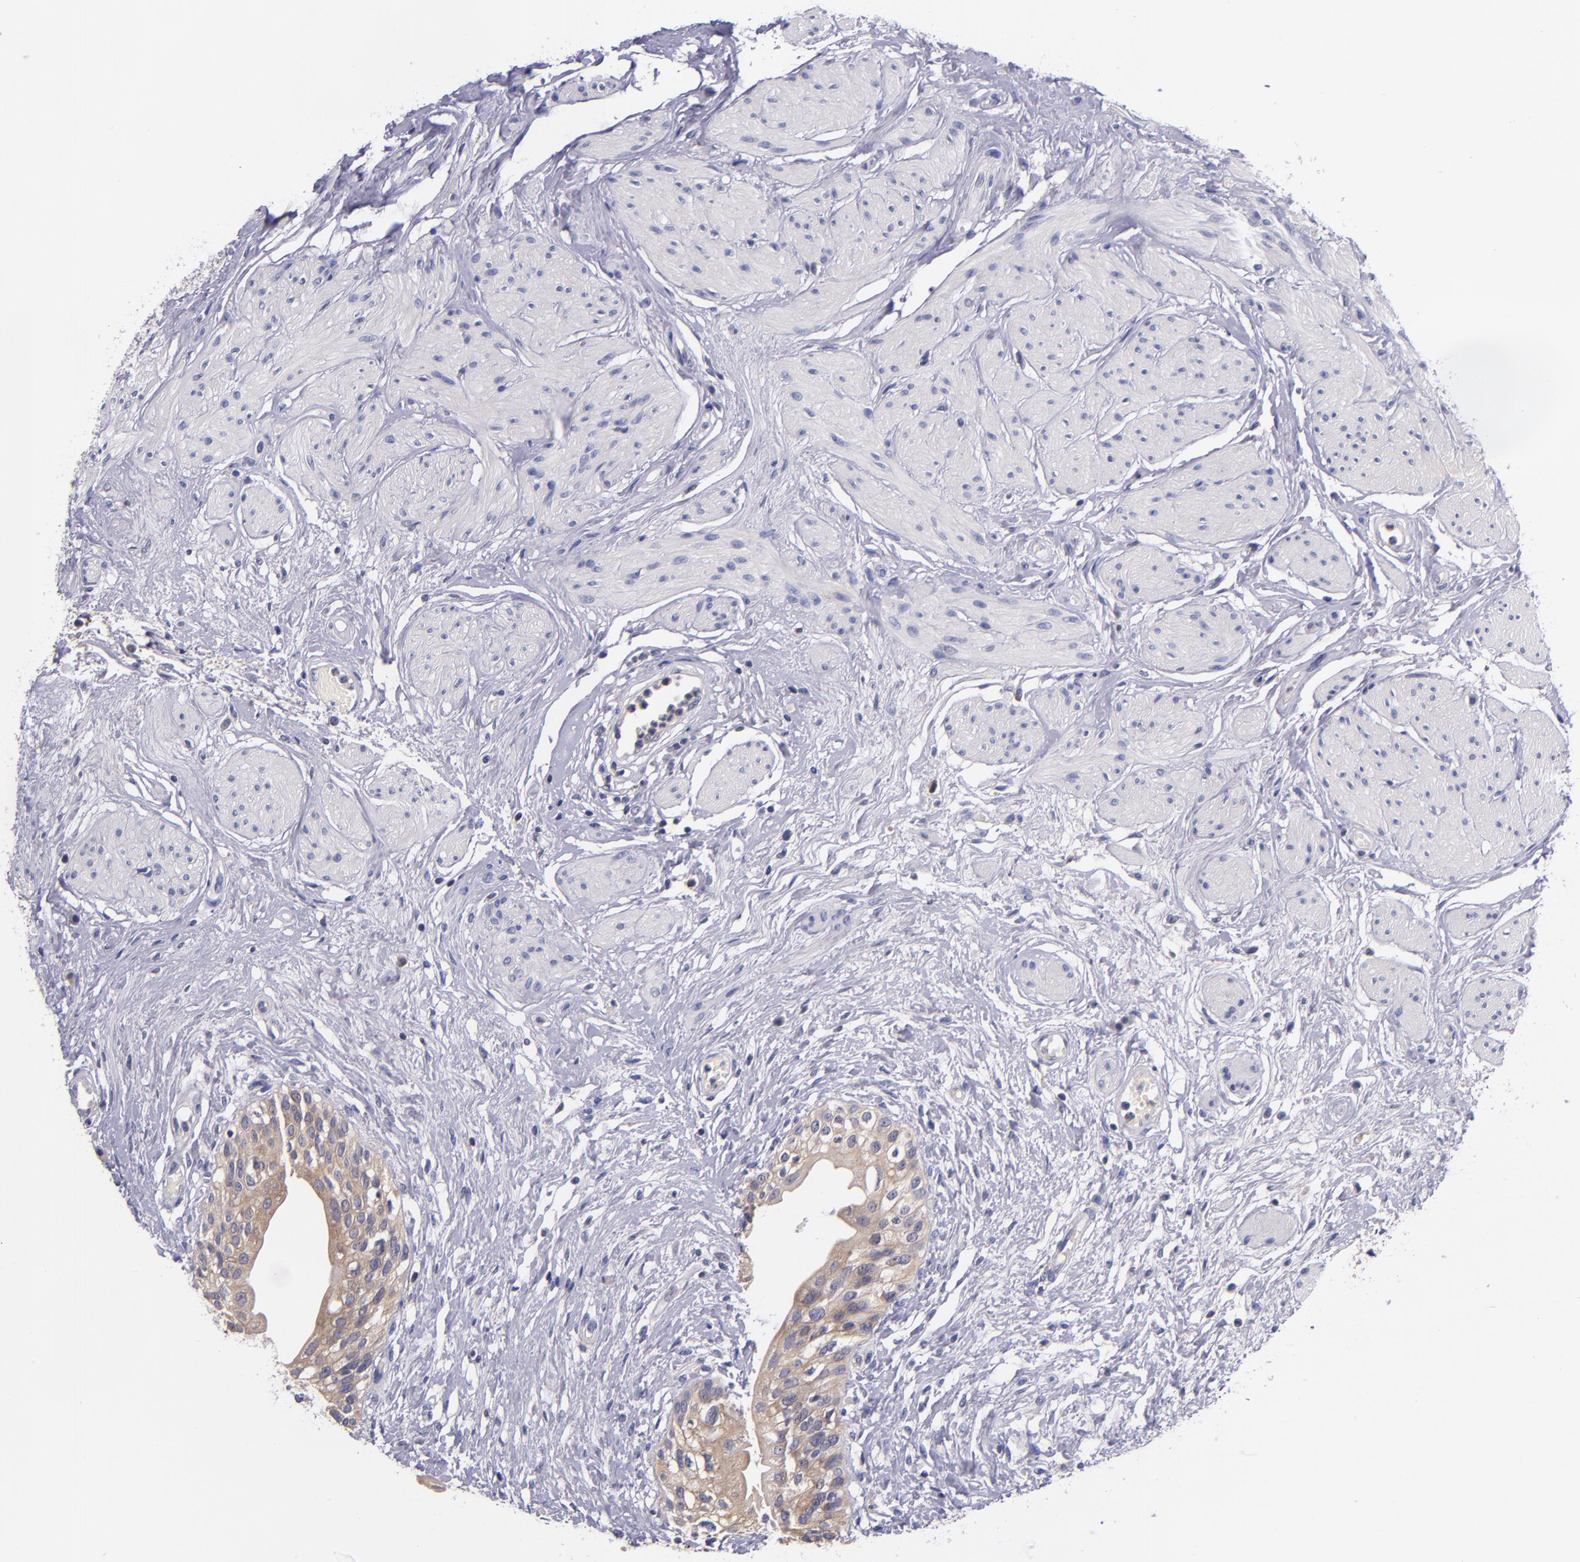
{"staining": {"intensity": "weak", "quantity": ">75%", "location": "cytoplasmic/membranous"}, "tissue": "urinary bladder", "cell_type": "Urothelial cells", "image_type": "normal", "snomed": [{"axis": "morphology", "description": "Normal tissue, NOS"}, {"axis": "topography", "description": "Urinary bladder"}], "caption": "The micrograph displays a brown stain indicating the presence of a protein in the cytoplasmic/membranous of urothelial cells in urinary bladder. Nuclei are stained in blue.", "gene": "RBP4", "patient": {"sex": "female", "age": 55}}